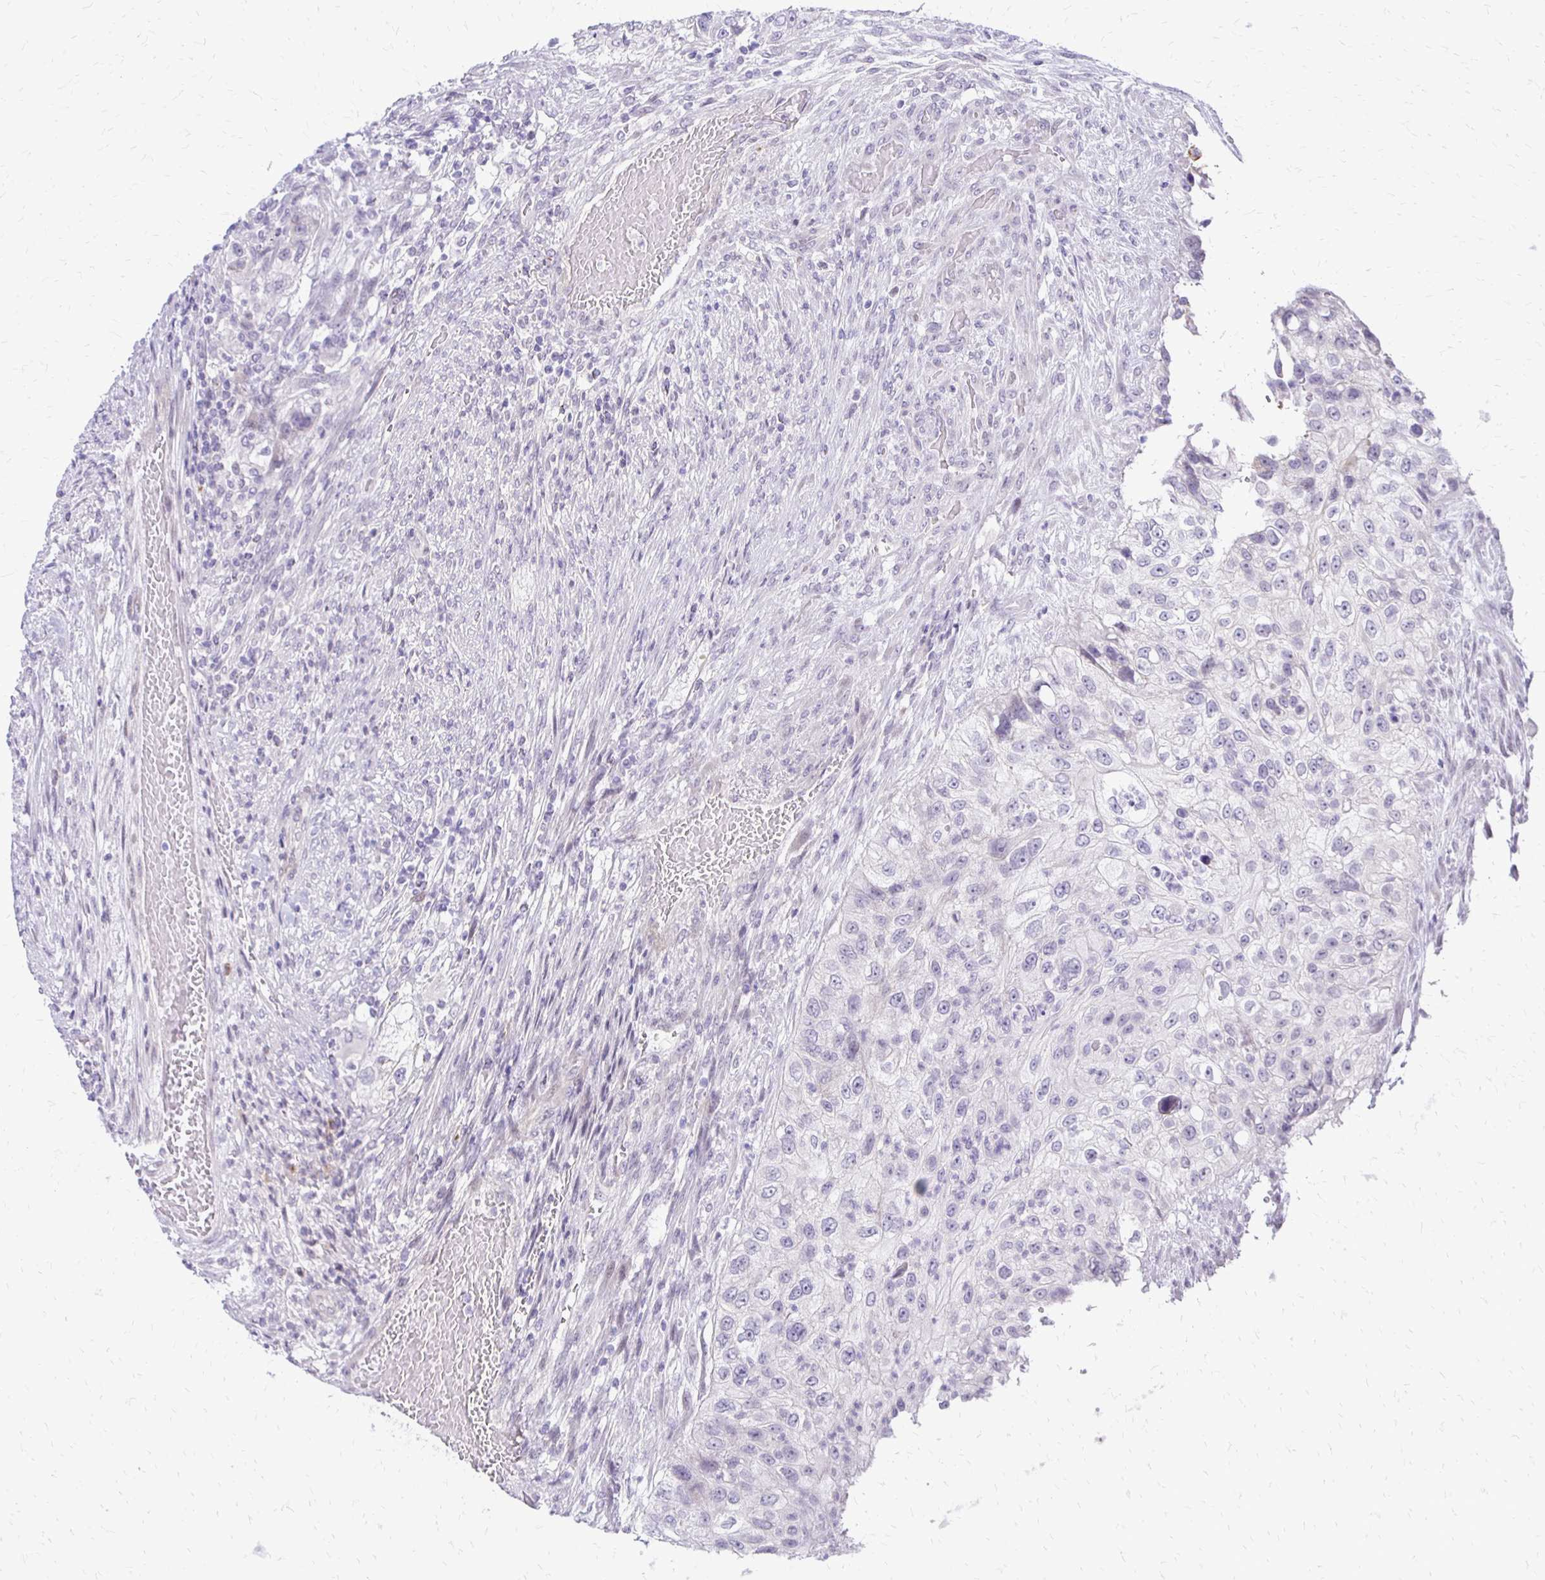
{"staining": {"intensity": "negative", "quantity": "none", "location": "none"}, "tissue": "urothelial cancer", "cell_type": "Tumor cells", "image_type": "cancer", "snomed": [{"axis": "morphology", "description": "Urothelial carcinoma, High grade"}, {"axis": "topography", "description": "Urinary bladder"}], "caption": "Immunohistochemical staining of urothelial cancer reveals no significant positivity in tumor cells.", "gene": "EPYC", "patient": {"sex": "female", "age": 60}}